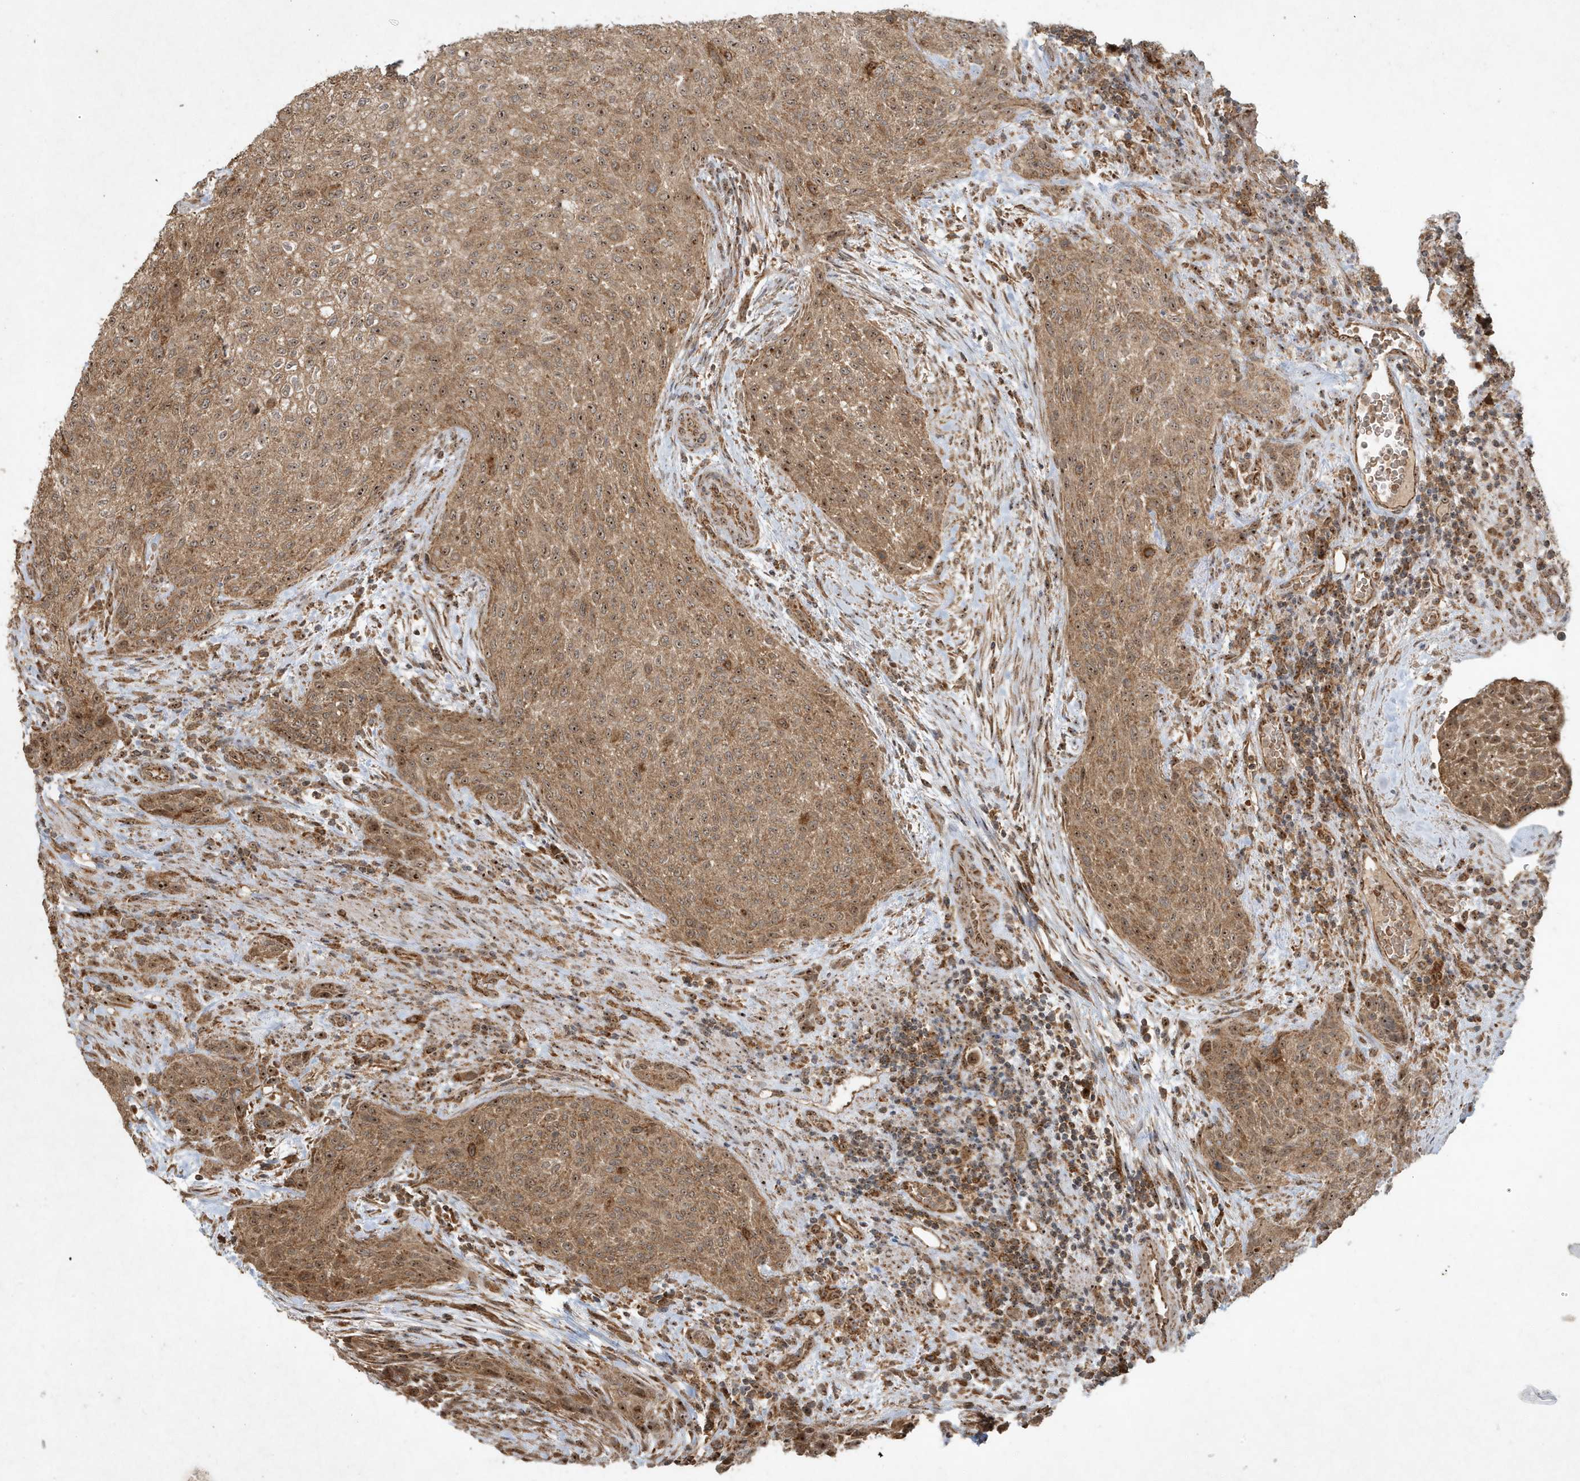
{"staining": {"intensity": "moderate", "quantity": ">75%", "location": "cytoplasmic/membranous,nuclear"}, "tissue": "urothelial cancer", "cell_type": "Tumor cells", "image_type": "cancer", "snomed": [{"axis": "morphology", "description": "Urothelial carcinoma, High grade"}, {"axis": "topography", "description": "Urinary bladder"}], "caption": "Immunohistochemistry image of high-grade urothelial carcinoma stained for a protein (brown), which displays medium levels of moderate cytoplasmic/membranous and nuclear positivity in approximately >75% of tumor cells.", "gene": "ABCB9", "patient": {"sex": "male", "age": 35}}